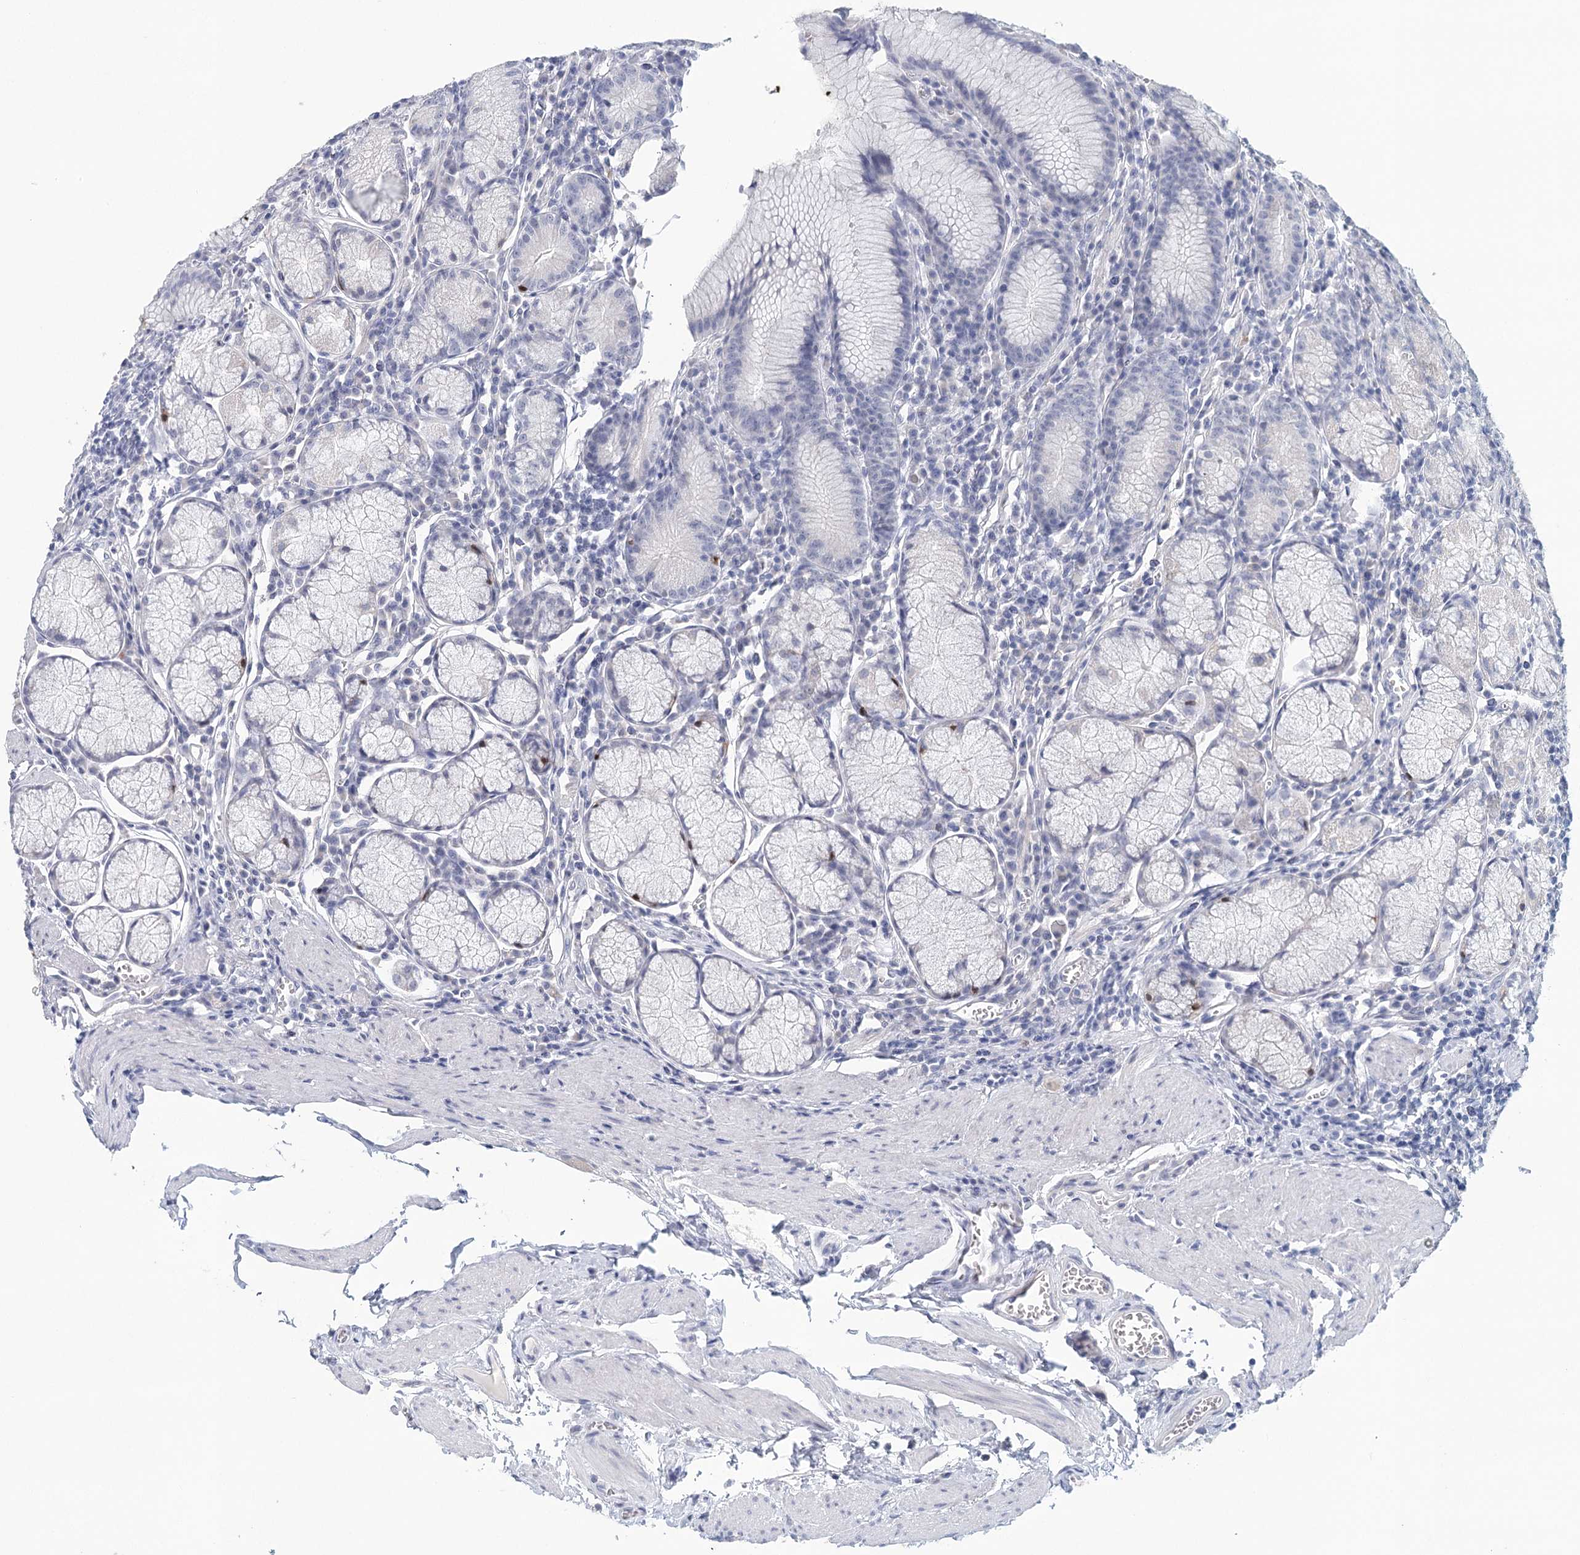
{"staining": {"intensity": "negative", "quantity": "none", "location": "none"}, "tissue": "stomach", "cell_type": "Glandular cells", "image_type": "normal", "snomed": [{"axis": "morphology", "description": "Normal tissue, NOS"}, {"axis": "topography", "description": "Stomach"}], "caption": "IHC micrograph of unremarkable stomach stained for a protein (brown), which reveals no staining in glandular cells. Brightfield microscopy of immunohistochemistry (IHC) stained with DAB (3,3'-diaminobenzidine) (brown) and hematoxylin (blue), captured at high magnification.", "gene": "HSPA4L", "patient": {"sex": "male", "age": 55}}